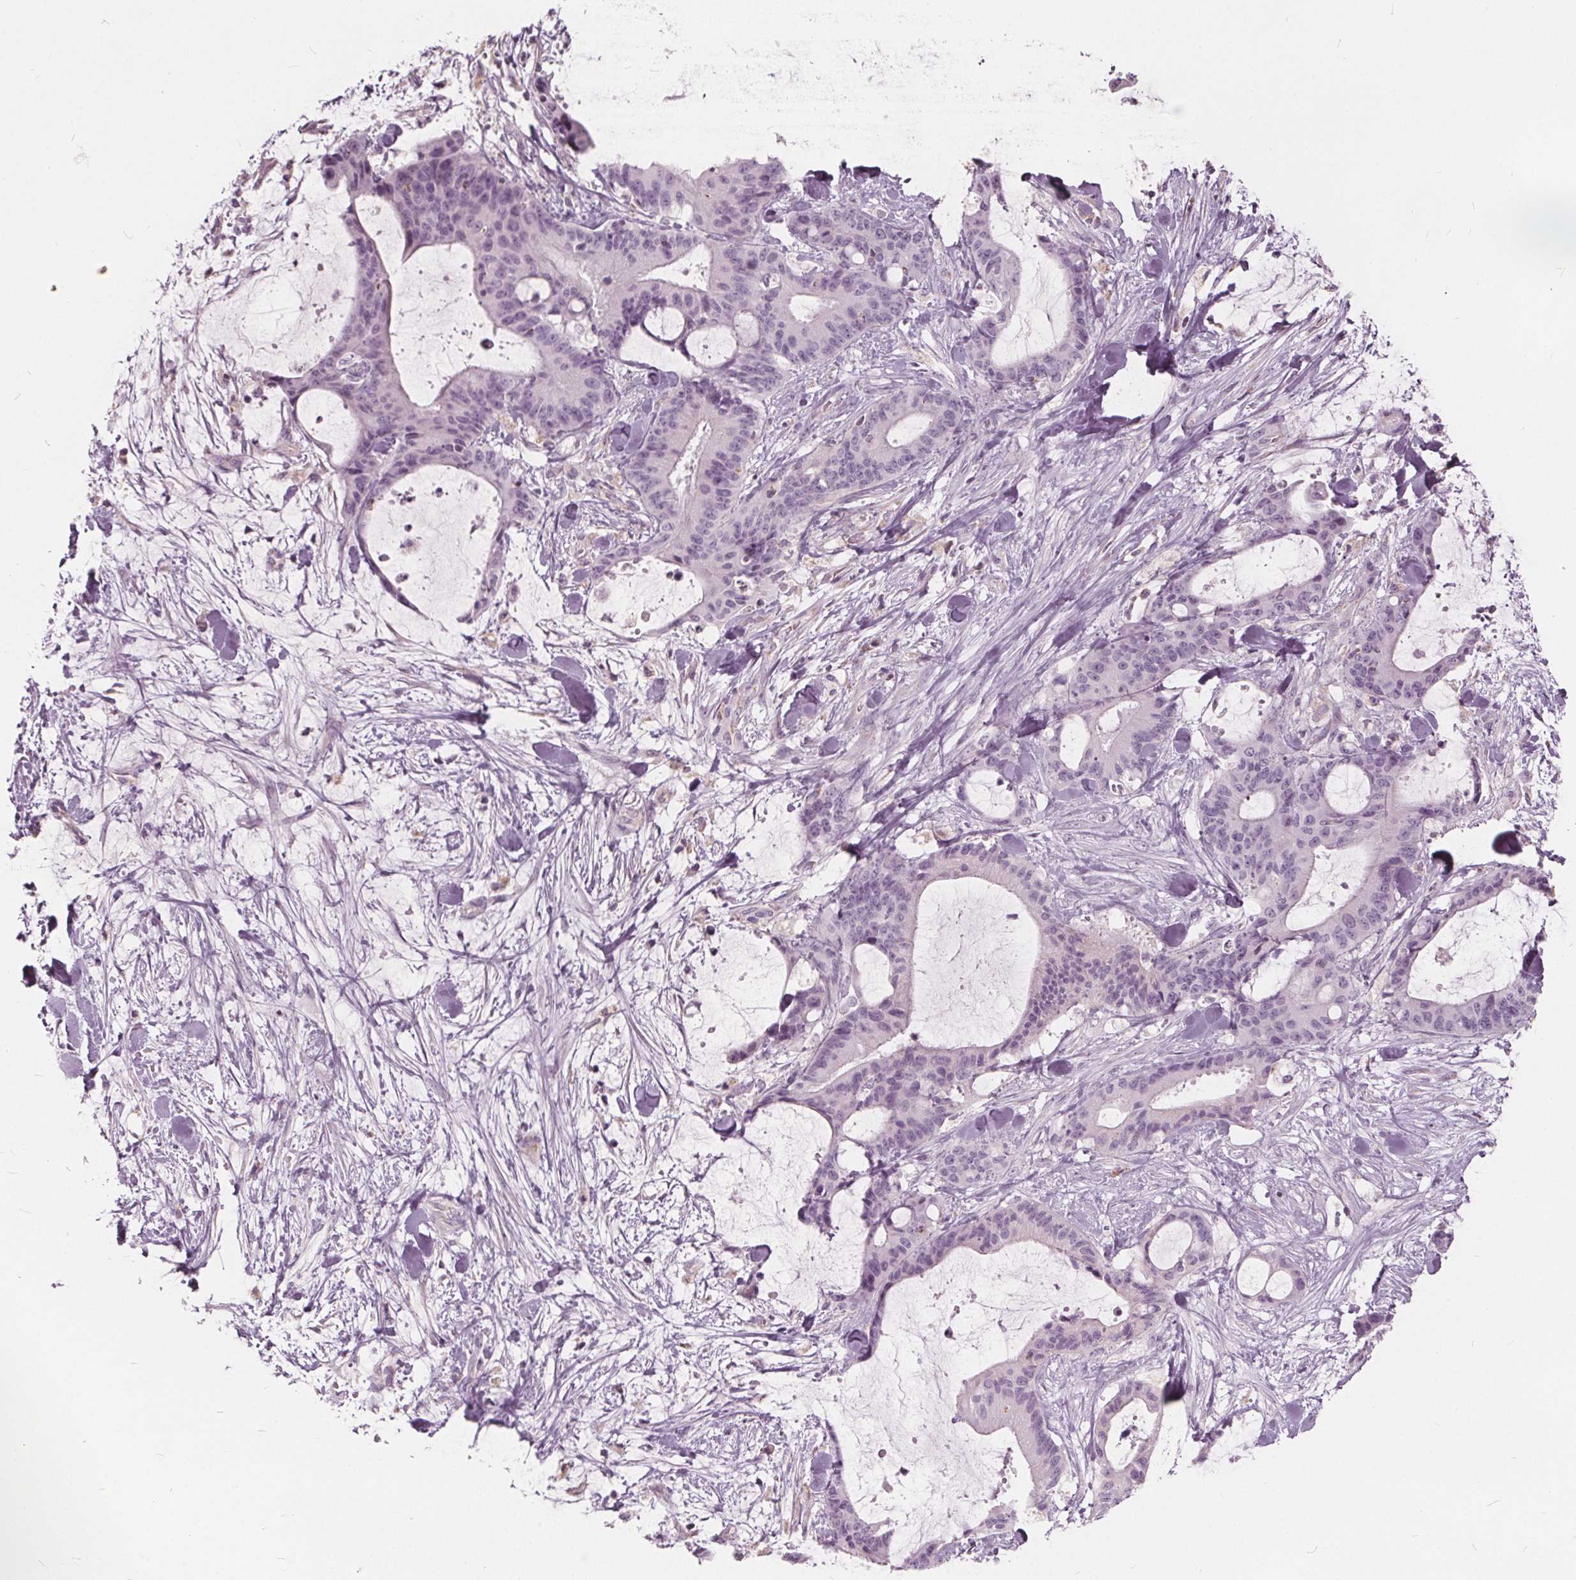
{"staining": {"intensity": "negative", "quantity": "none", "location": "none"}, "tissue": "liver cancer", "cell_type": "Tumor cells", "image_type": "cancer", "snomed": [{"axis": "morphology", "description": "Cholangiocarcinoma"}, {"axis": "topography", "description": "Liver"}], "caption": "Immunohistochemistry histopathology image of neoplastic tissue: liver cancer (cholangiocarcinoma) stained with DAB shows no significant protein expression in tumor cells.", "gene": "ECI2", "patient": {"sex": "female", "age": 73}}